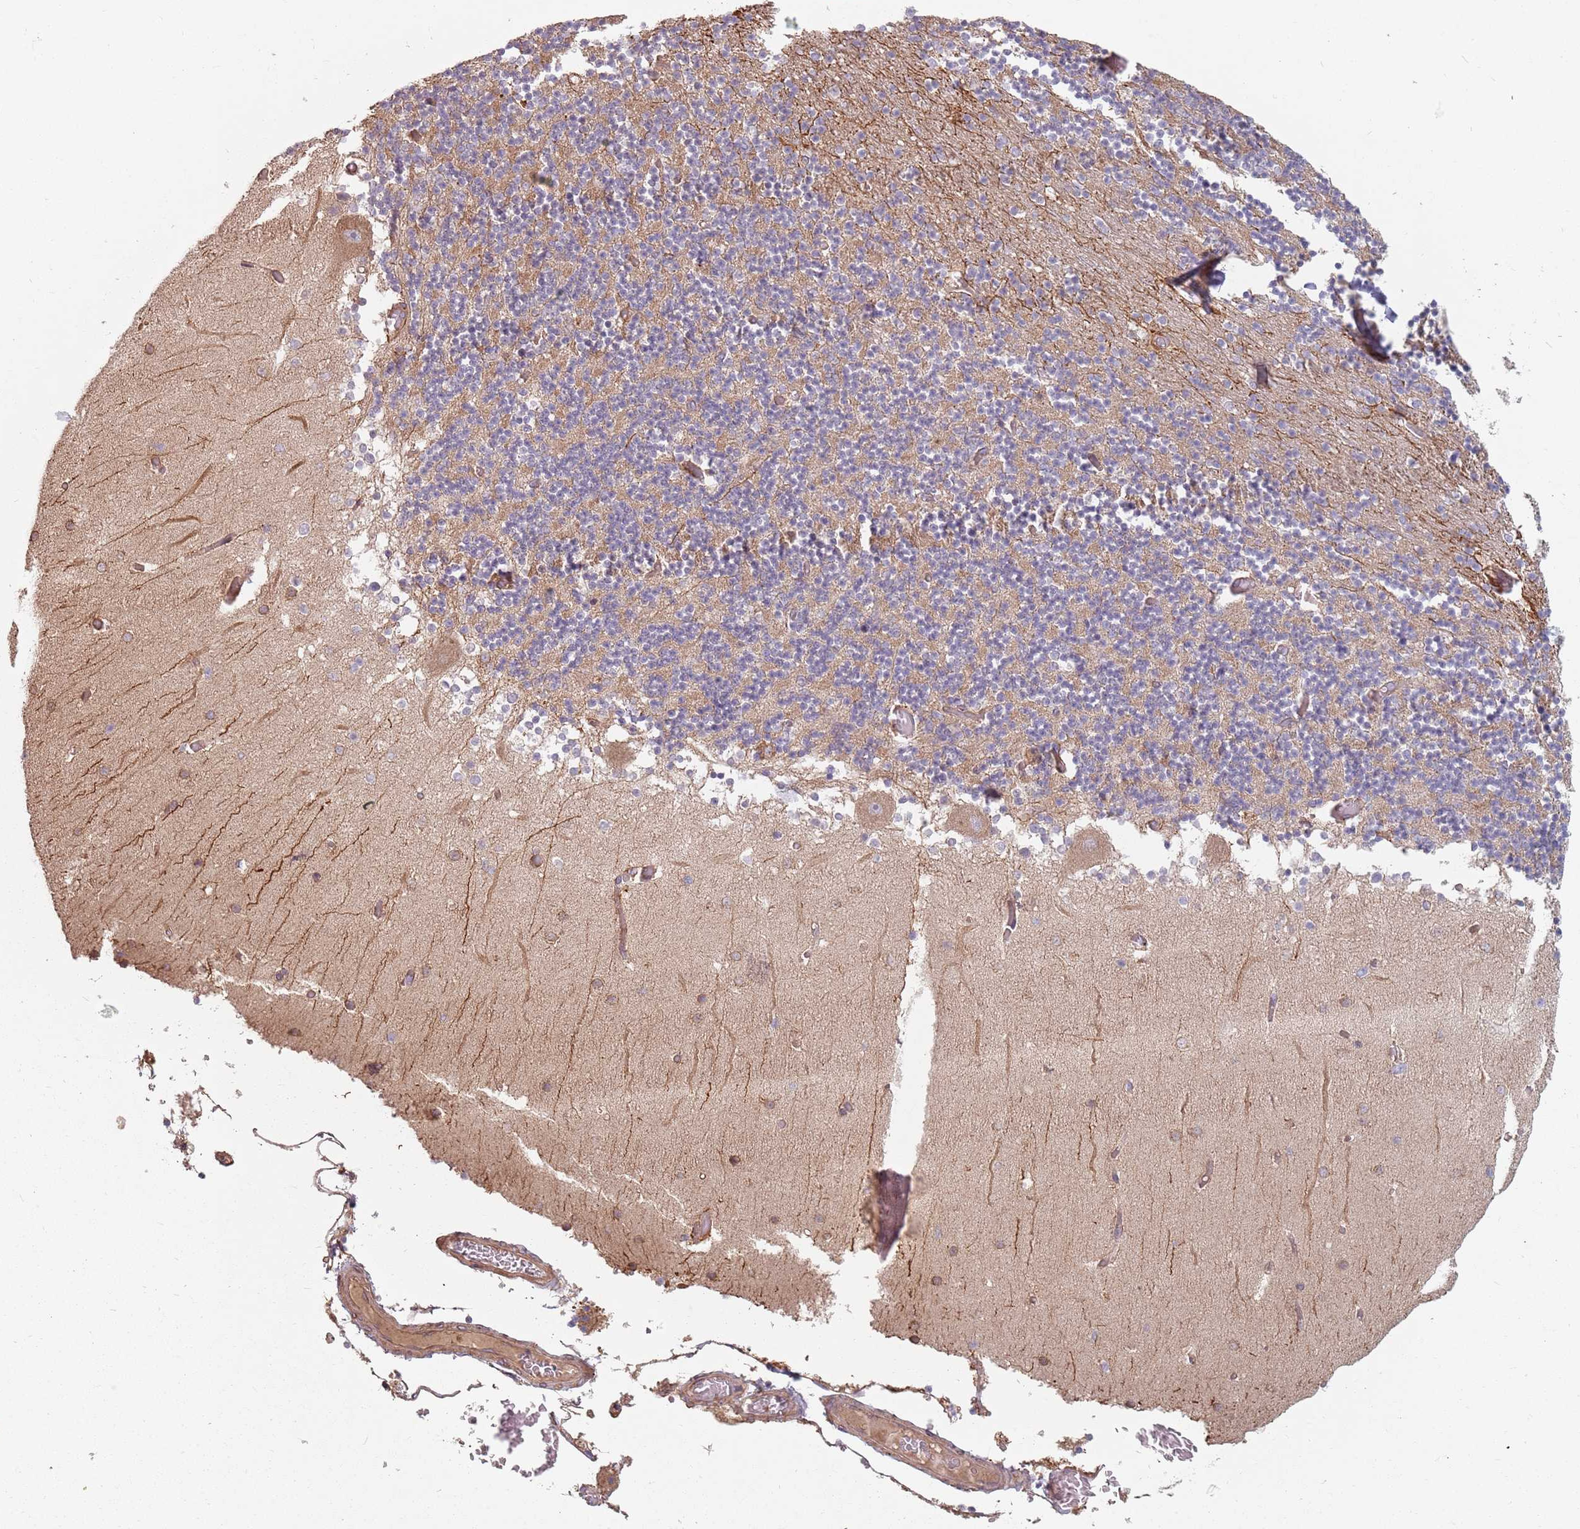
{"staining": {"intensity": "moderate", "quantity": "25%-75%", "location": "cytoplasmic/membranous"}, "tissue": "cerebellum", "cell_type": "Cells in granular layer", "image_type": "normal", "snomed": [{"axis": "morphology", "description": "Normal tissue, NOS"}, {"axis": "topography", "description": "Cerebellum"}], "caption": "Cells in granular layer exhibit medium levels of moderate cytoplasmic/membranous expression in approximately 25%-75% of cells in benign cerebellum. The staining is performed using DAB brown chromogen to label protein expression. The nuclei are counter-stained blue using hematoxylin.", "gene": "SPDL1", "patient": {"sex": "female", "age": 28}}